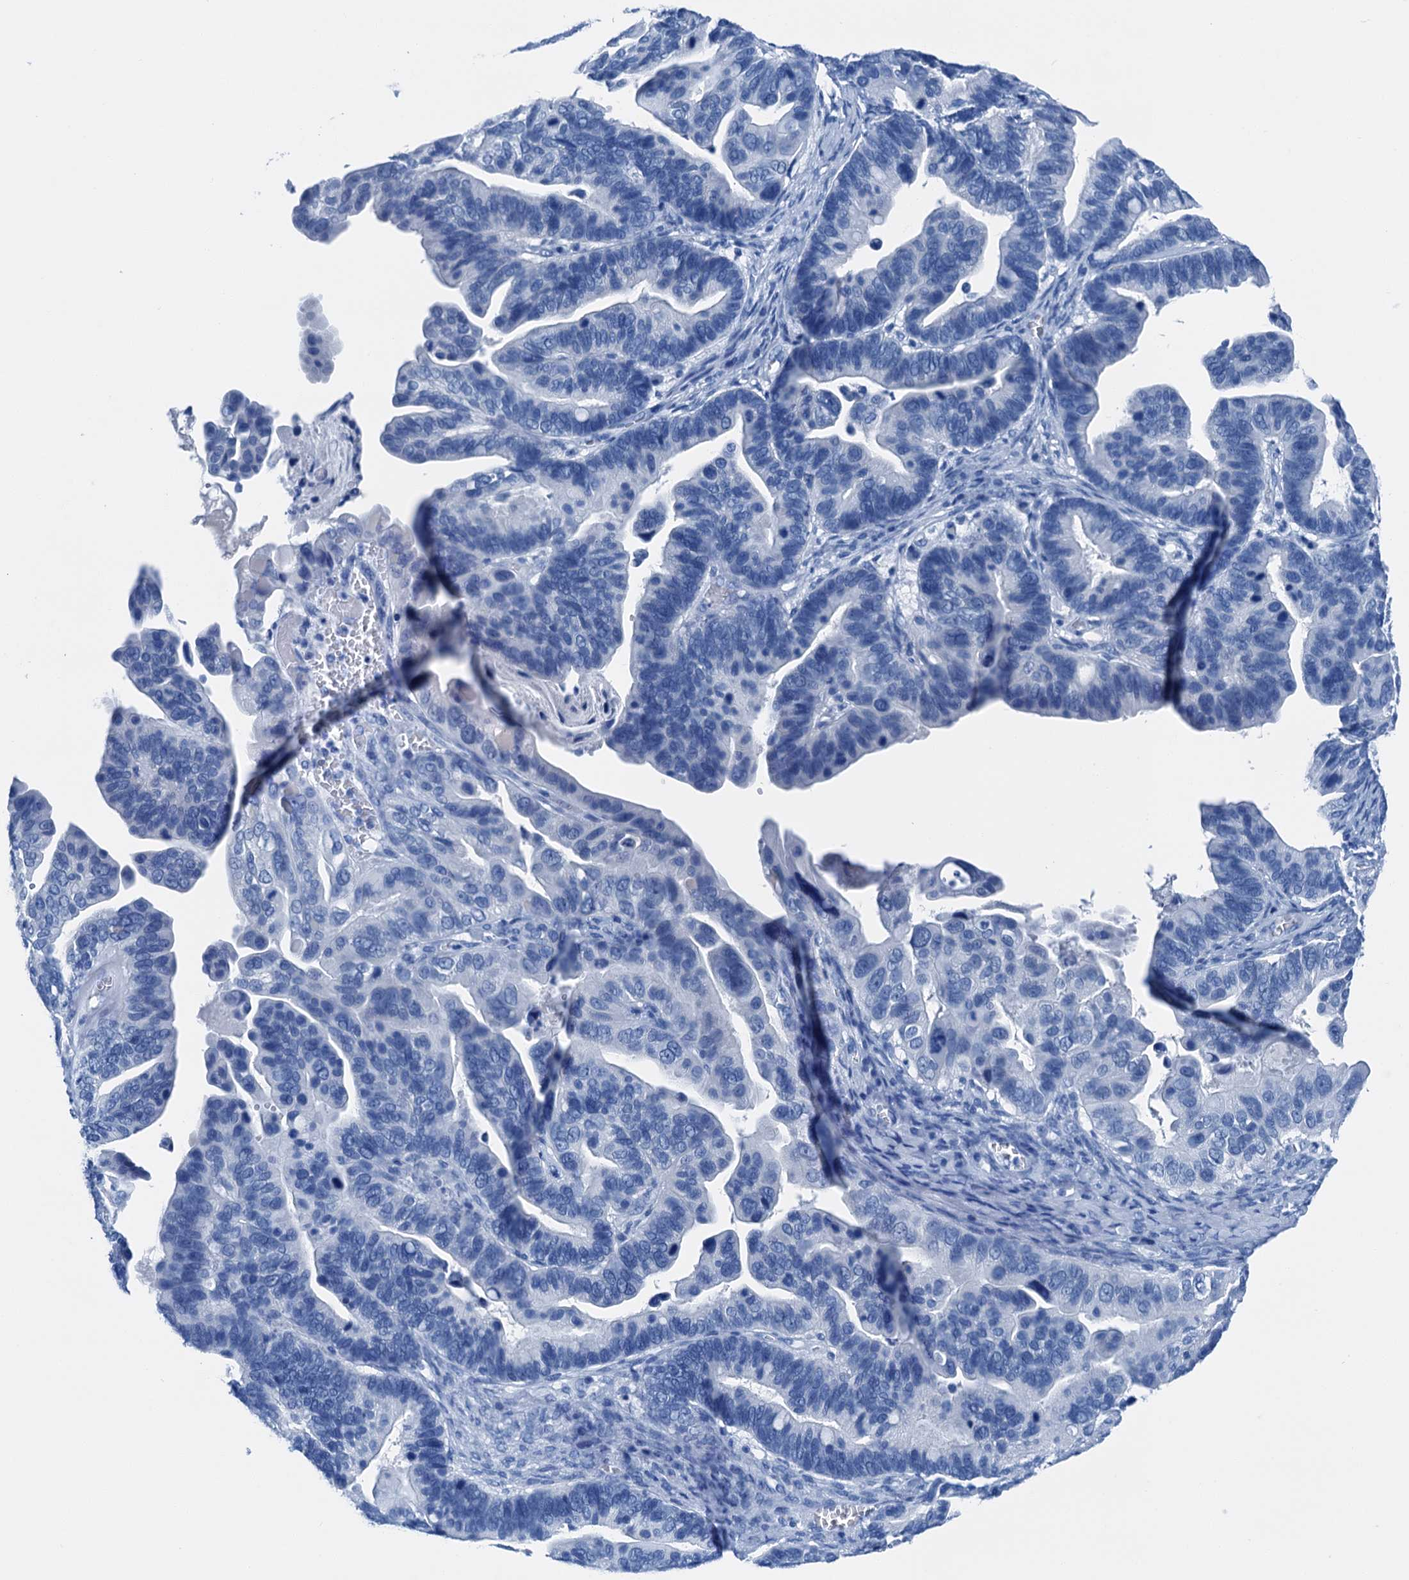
{"staining": {"intensity": "negative", "quantity": "none", "location": "none"}, "tissue": "ovarian cancer", "cell_type": "Tumor cells", "image_type": "cancer", "snomed": [{"axis": "morphology", "description": "Cystadenocarcinoma, serous, NOS"}, {"axis": "topography", "description": "Ovary"}], "caption": "This is a micrograph of immunohistochemistry staining of ovarian serous cystadenocarcinoma, which shows no positivity in tumor cells.", "gene": "CBLN3", "patient": {"sex": "female", "age": 56}}